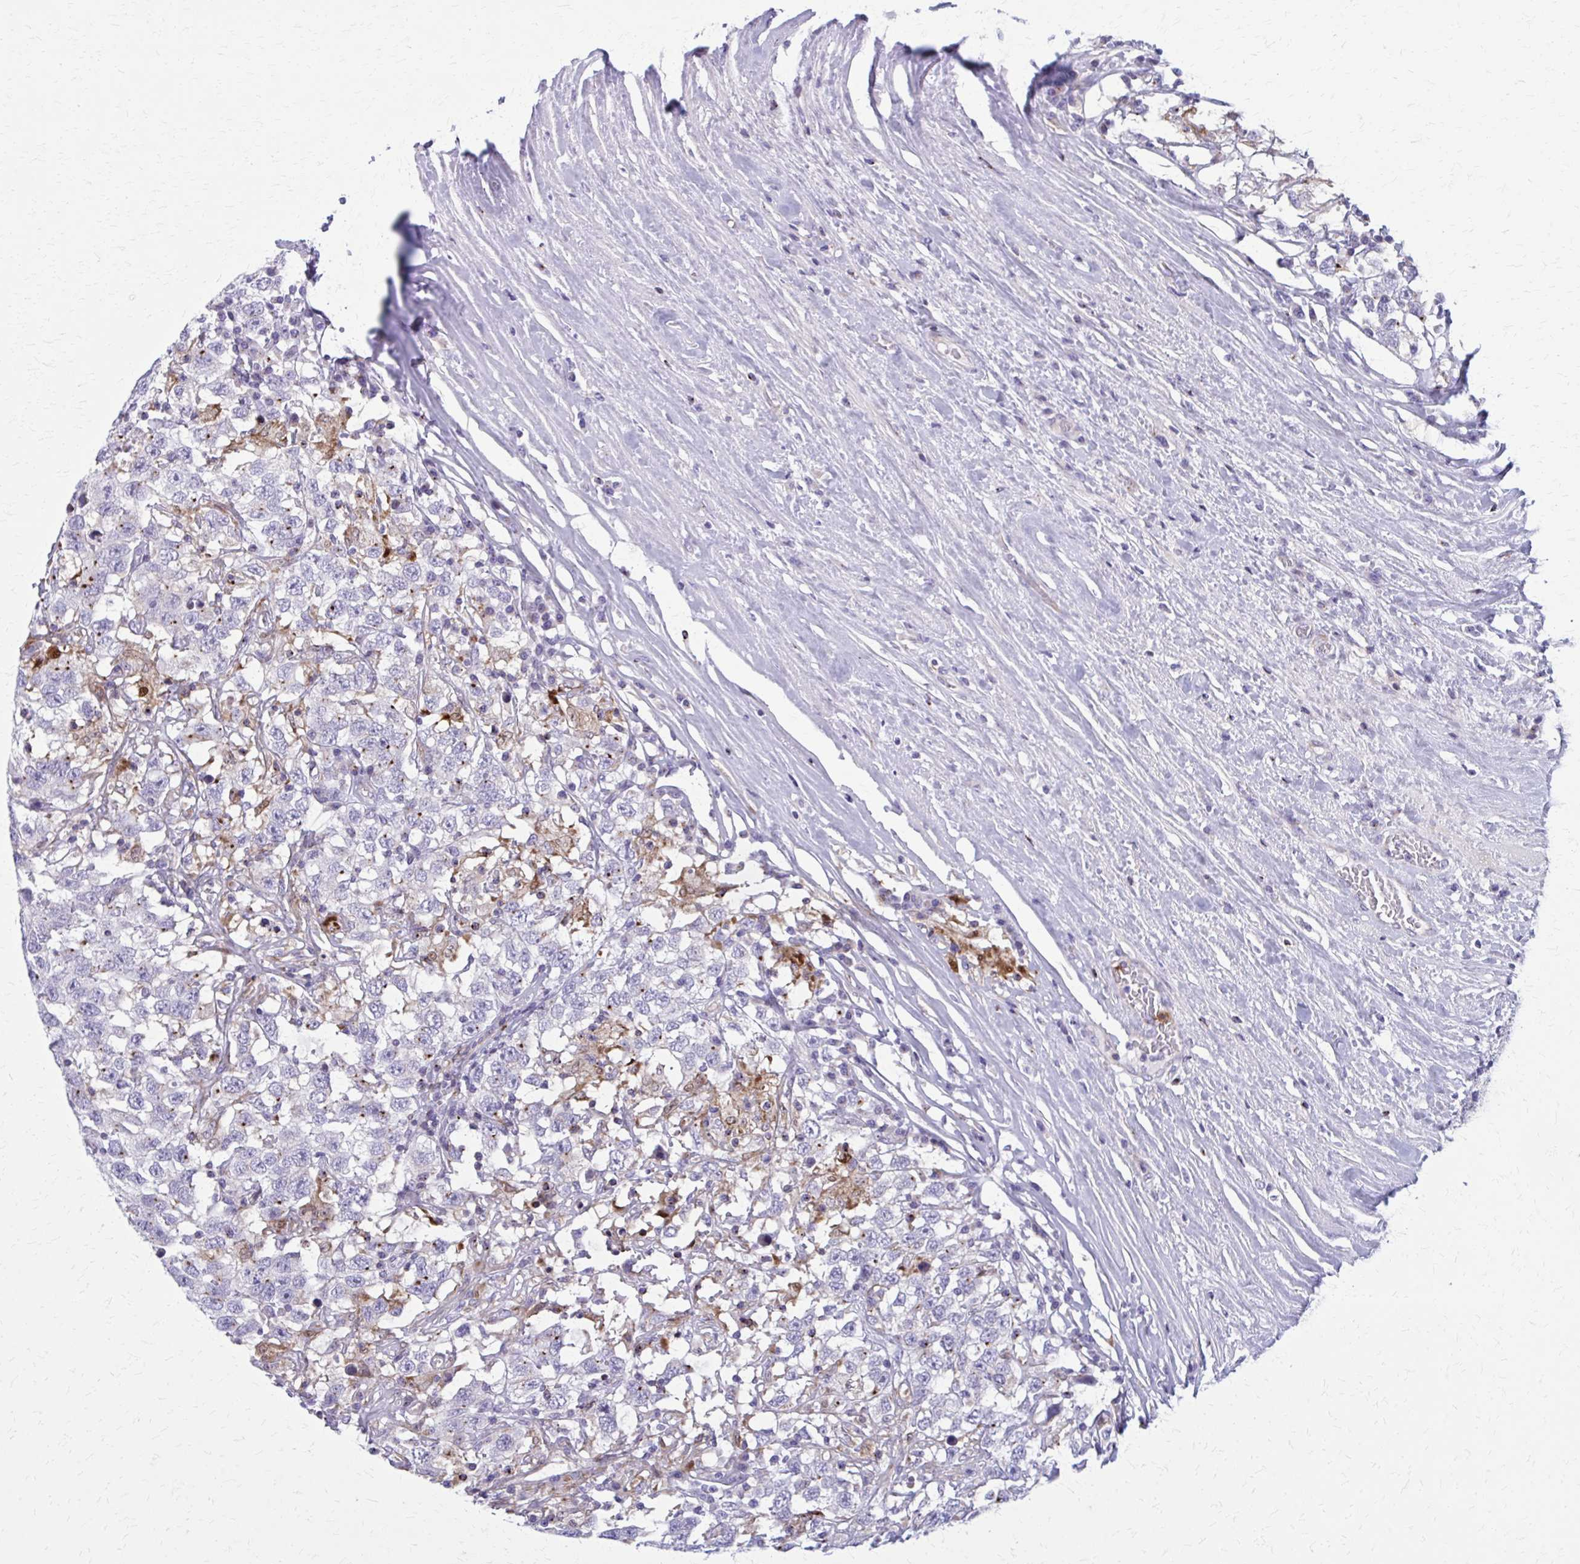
{"staining": {"intensity": "negative", "quantity": "none", "location": "none"}, "tissue": "testis cancer", "cell_type": "Tumor cells", "image_type": "cancer", "snomed": [{"axis": "morphology", "description": "Seminoma, NOS"}, {"axis": "topography", "description": "Testis"}], "caption": "Tumor cells are negative for protein expression in human seminoma (testis). Nuclei are stained in blue.", "gene": "PEDS1", "patient": {"sex": "male", "age": 41}}